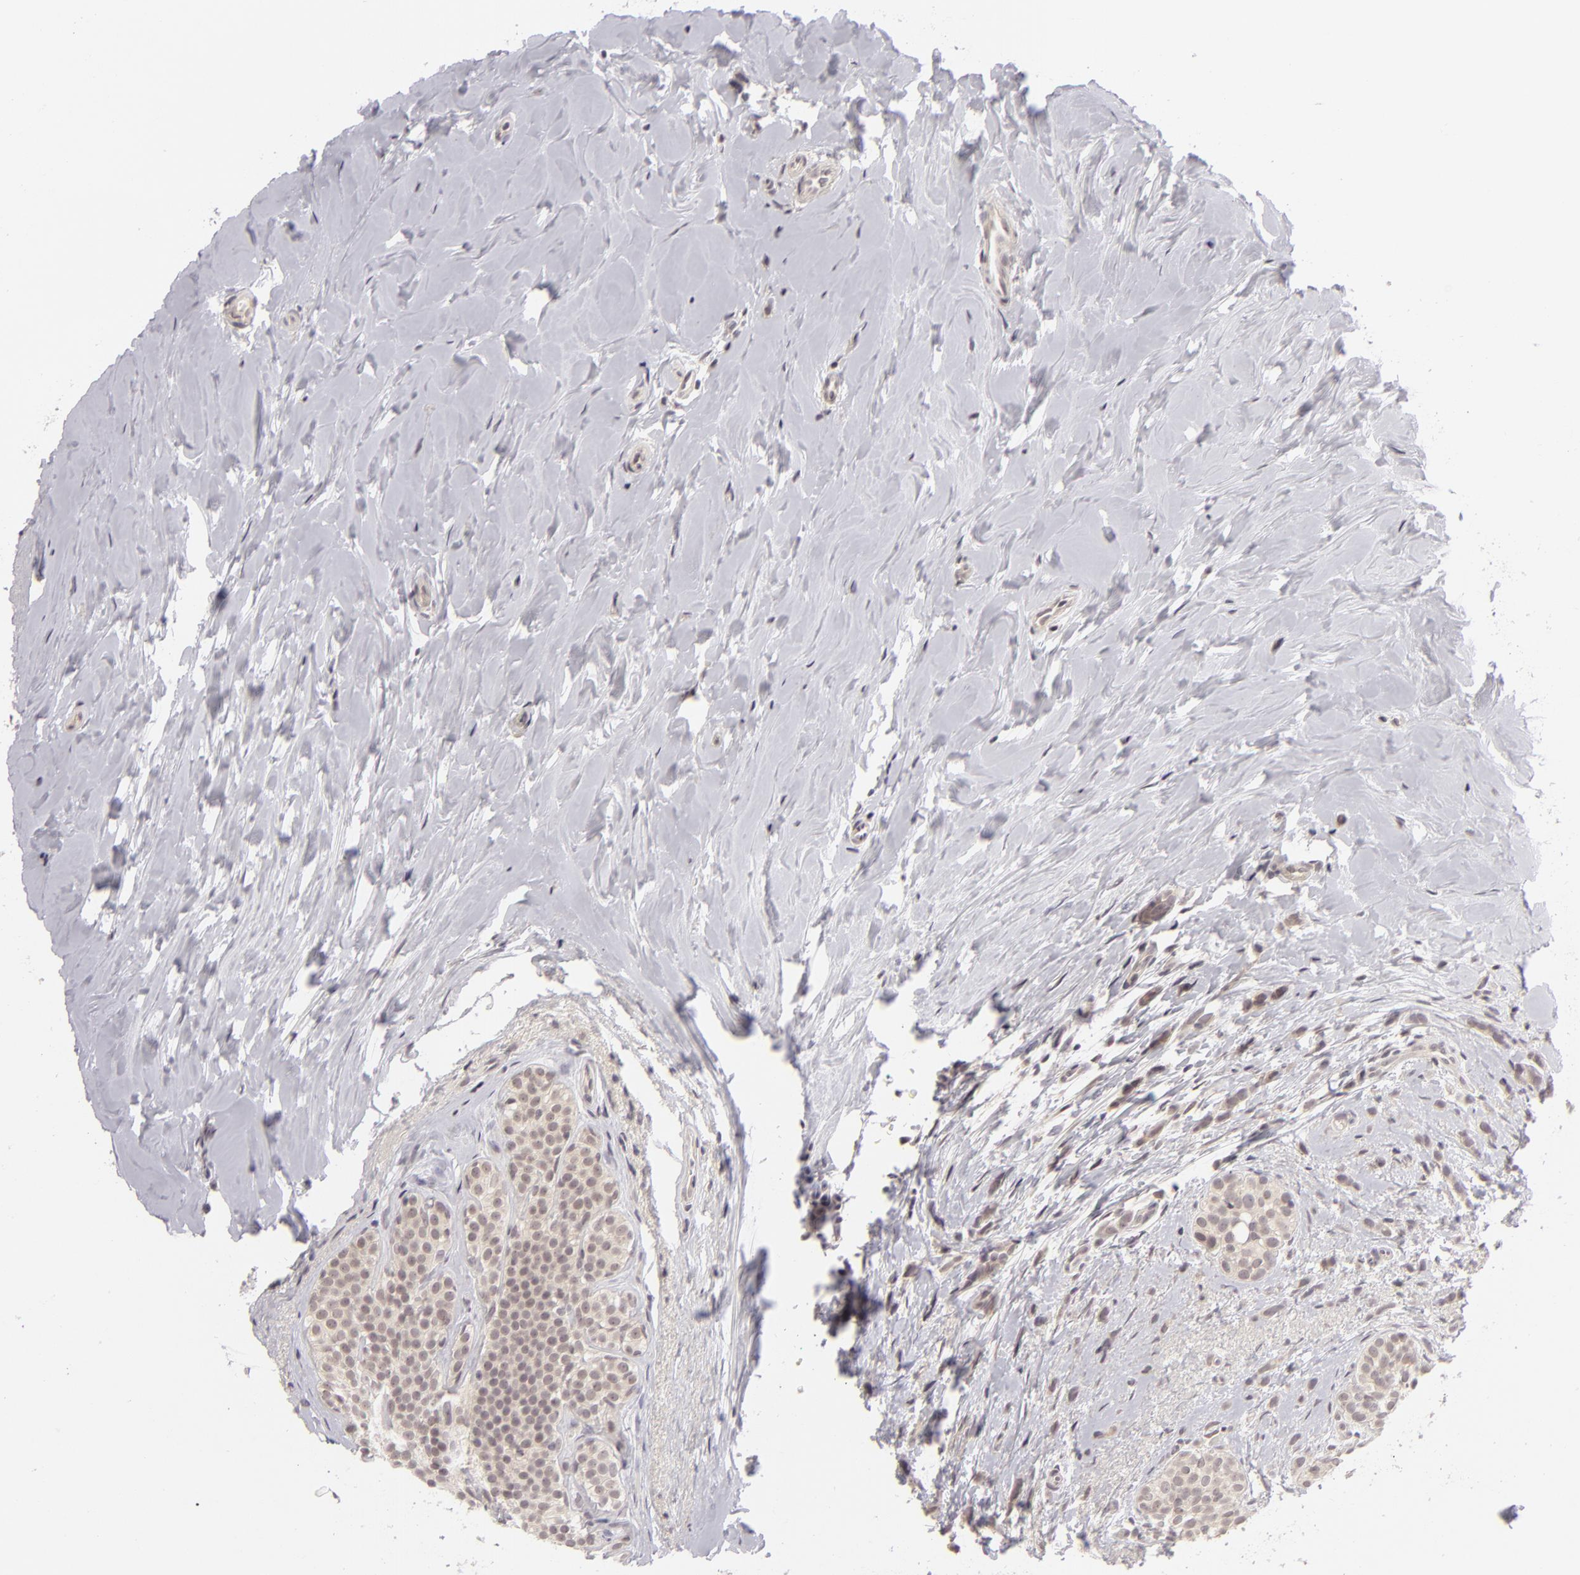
{"staining": {"intensity": "weak", "quantity": ">75%", "location": "cytoplasmic/membranous"}, "tissue": "breast cancer", "cell_type": "Tumor cells", "image_type": "cancer", "snomed": [{"axis": "morphology", "description": "Lobular carcinoma"}, {"axis": "topography", "description": "Breast"}], "caption": "Tumor cells demonstrate low levels of weak cytoplasmic/membranous positivity in approximately >75% of cells in breast lobular carcinoma.", "gene": "DLG3", "patient": {"sex": "female", "age": 64}}